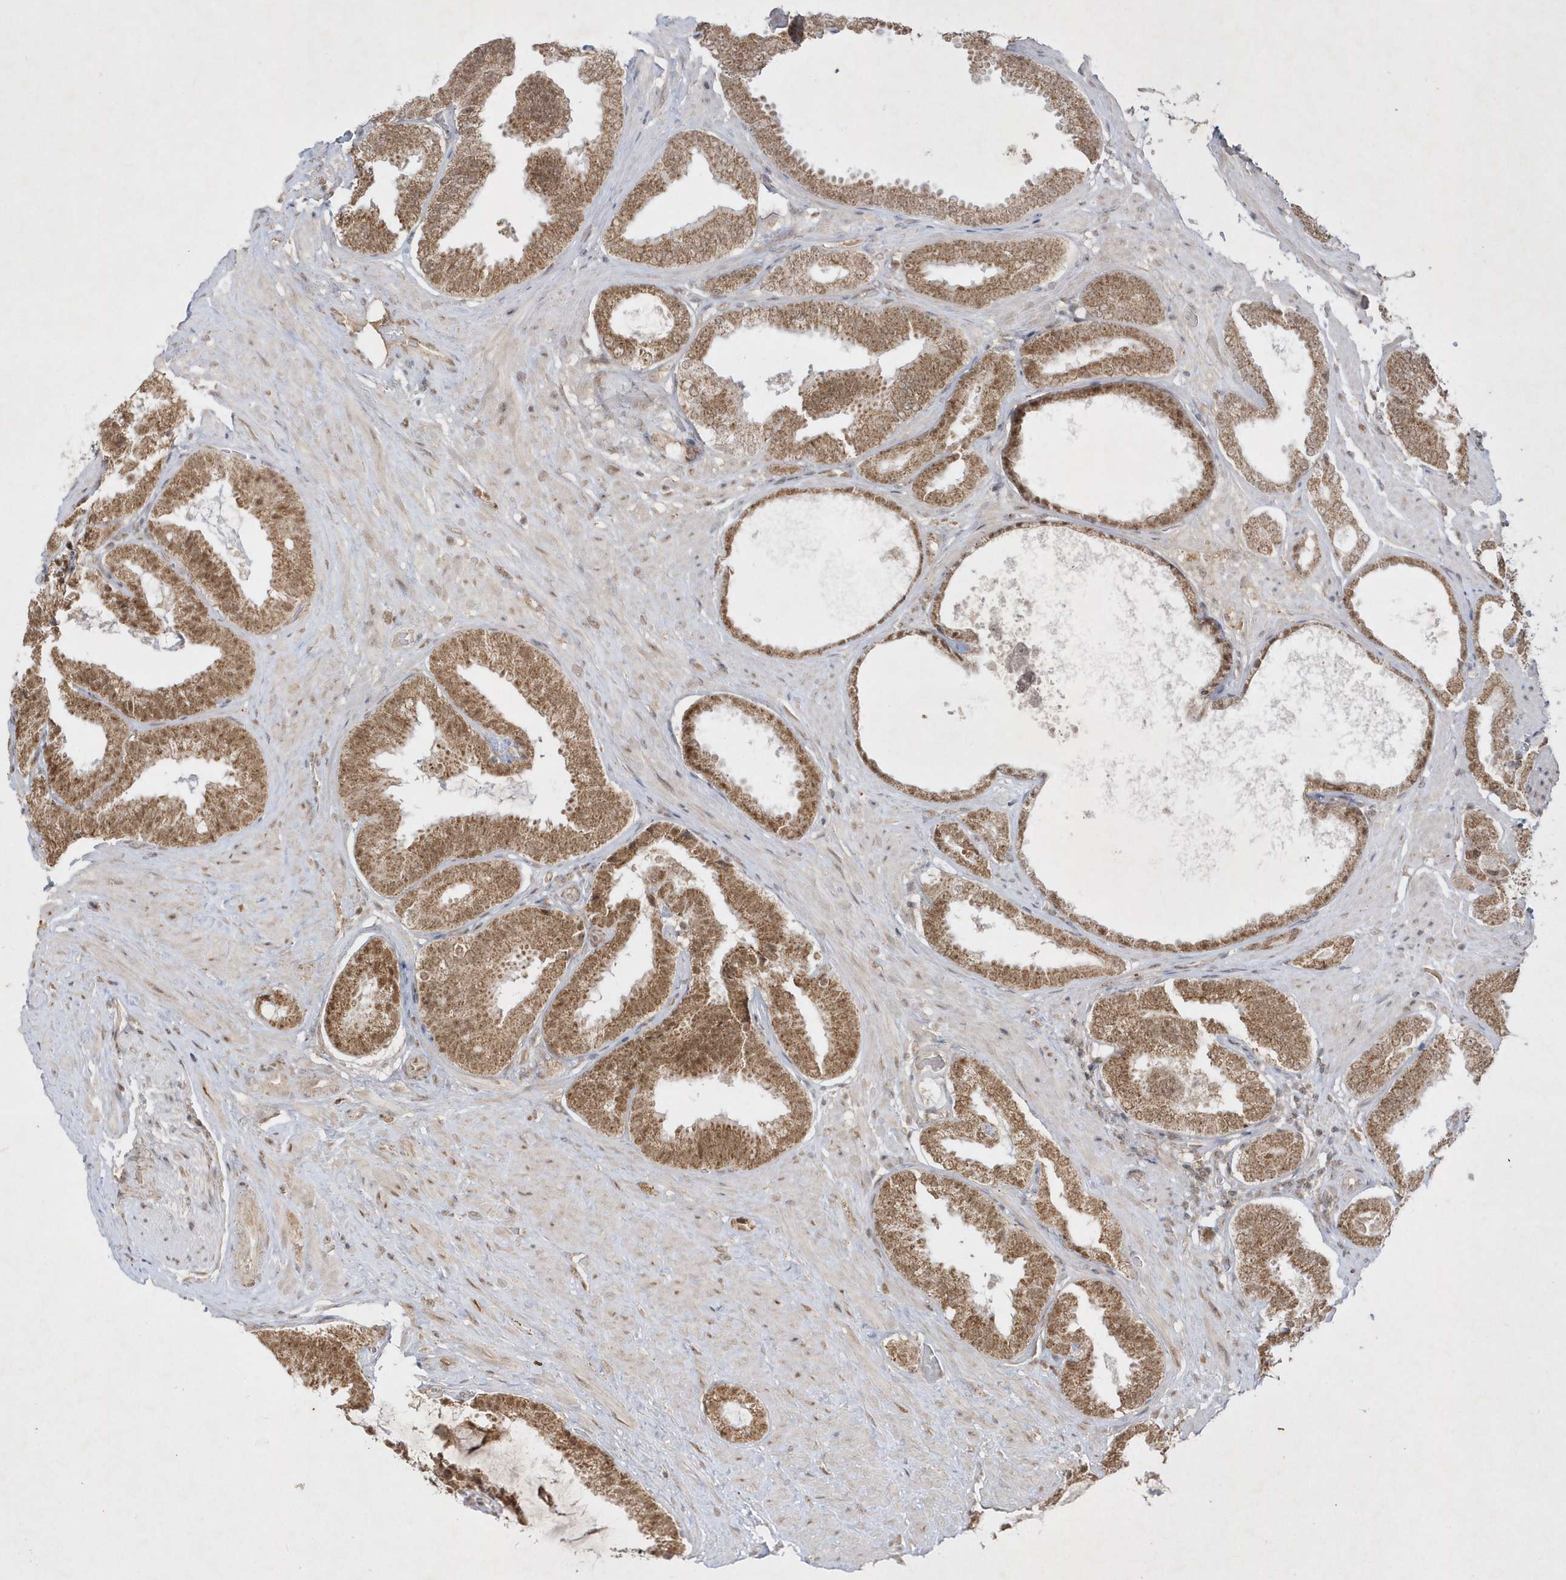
{"staining": {"intensity": "moderate", "quantity": ">75%", "location": "cytoplasmic/membranous"}, "tissue": "prostate cancer", "cell_type": "Tumor cells", "image_type": "cancer", "snomed": [{"axis": "morphology", "description": "Normal tissue, NOS"}, {"axis": "morphology", "description": "Adenocarcinoma, Low grade"}, {"axis": "topography", "description": "Prostate"}, {"axis": "topography", "description": "Peripheral nerve tissue"}], "caption": "Immunohistochemistry (IHC) (DAB) staining of human adenocarcinoma (low-grade) (prostate) demonstrates moderate cytoplasmic/membranous protein staining in about >75% of tumor cells.", "gene": "CPSF3", "patient": {"sex": "male", "age": 71}}